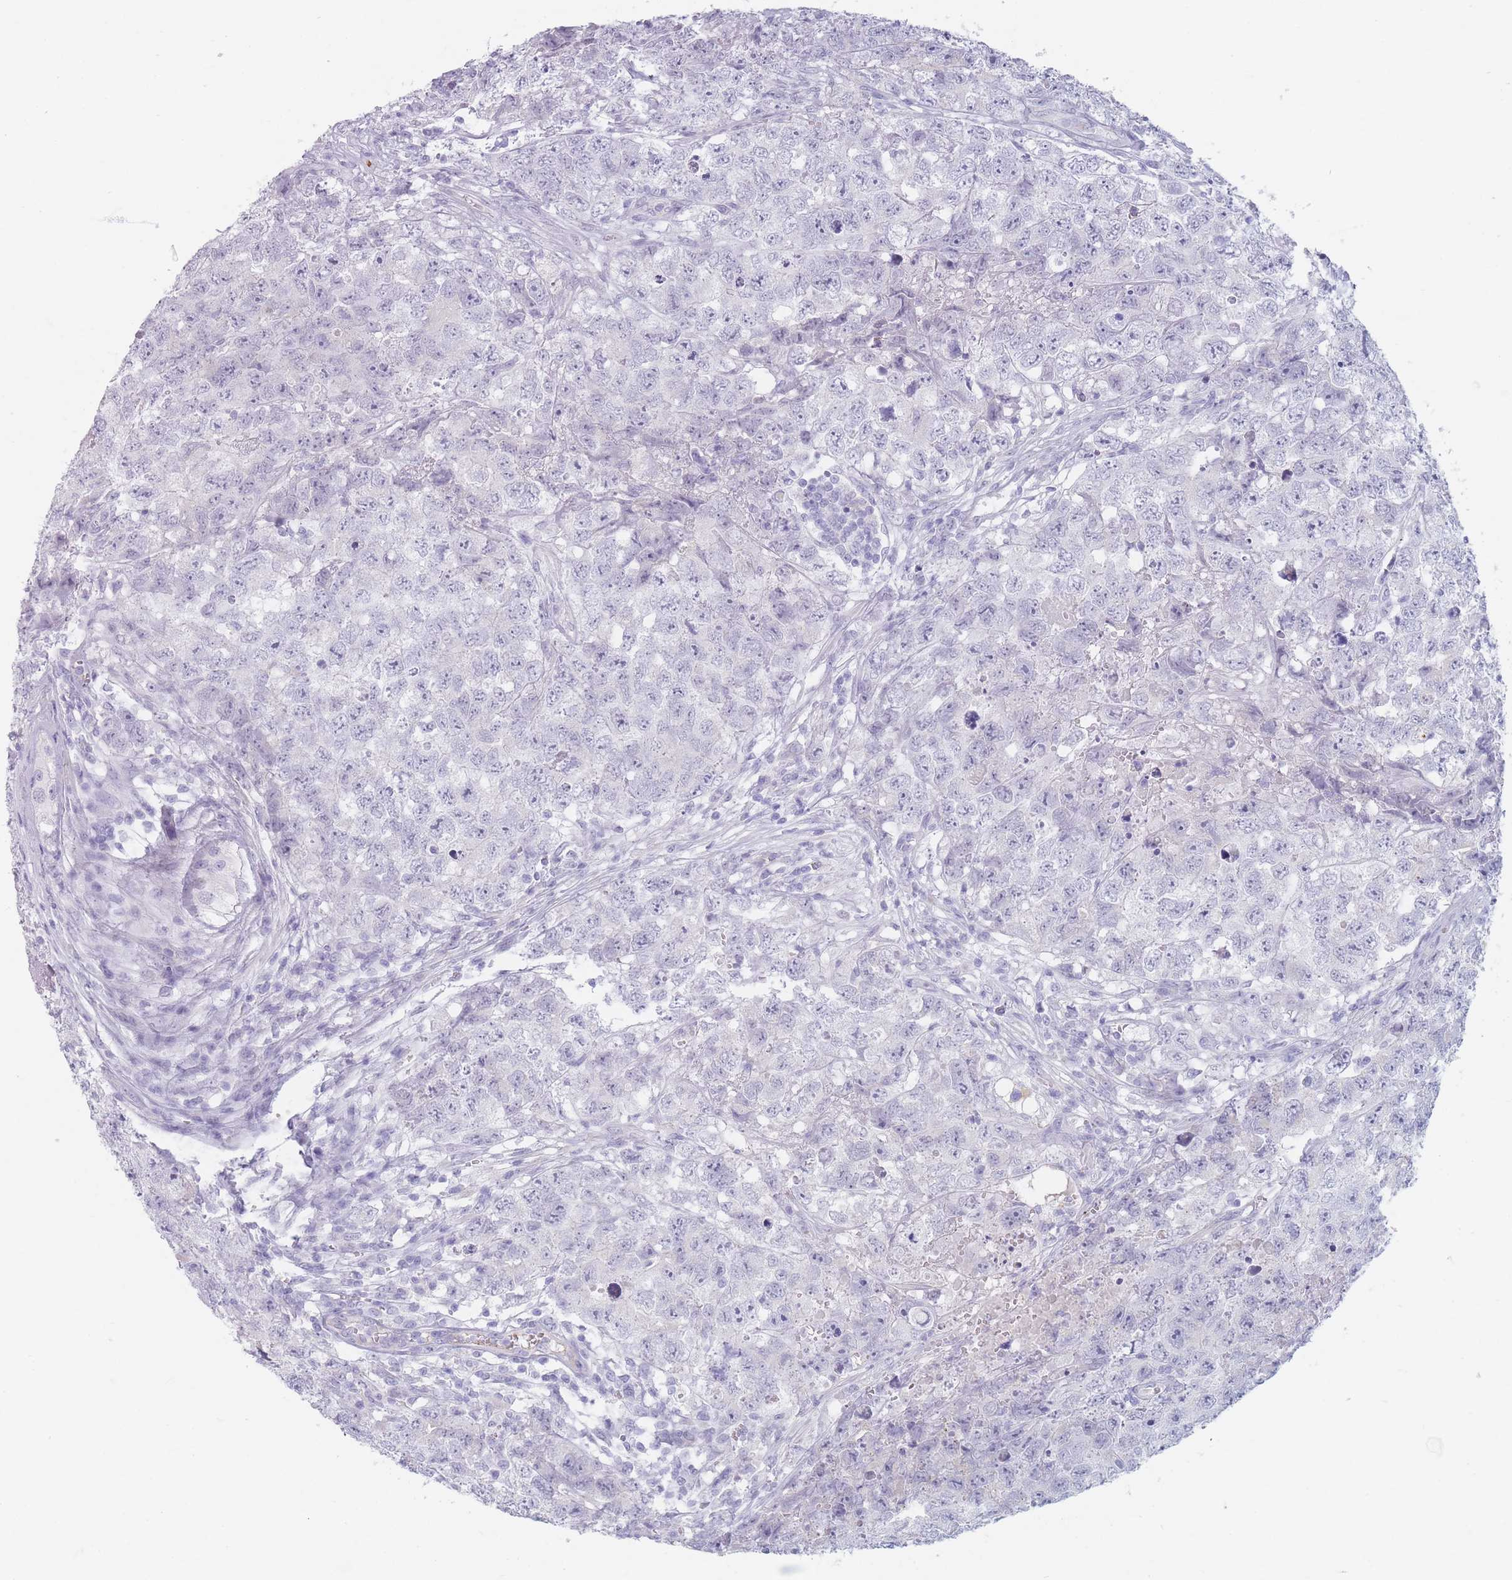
{"staining": {"intensity": "negative", "quantity": "none", "location": "none"}, "tissue": "testis cancer", "cell_type": "Tumor cells", "image_type": "cancer", "snomed": [{"axis": "morphology", "description": "Carcinoma, Embryonal, NOS"}, {"axis": "topography", "description": "Testis"}], "caption": "Embryonal carcinoma (testis) was stained to show a protein in brown. There is no significant positivity in tumor cells. (Brightfield microscopy of DAB IHC at high magnification).", "gene": "PIGM", "patient": {"sex": "male", "age": 22}}